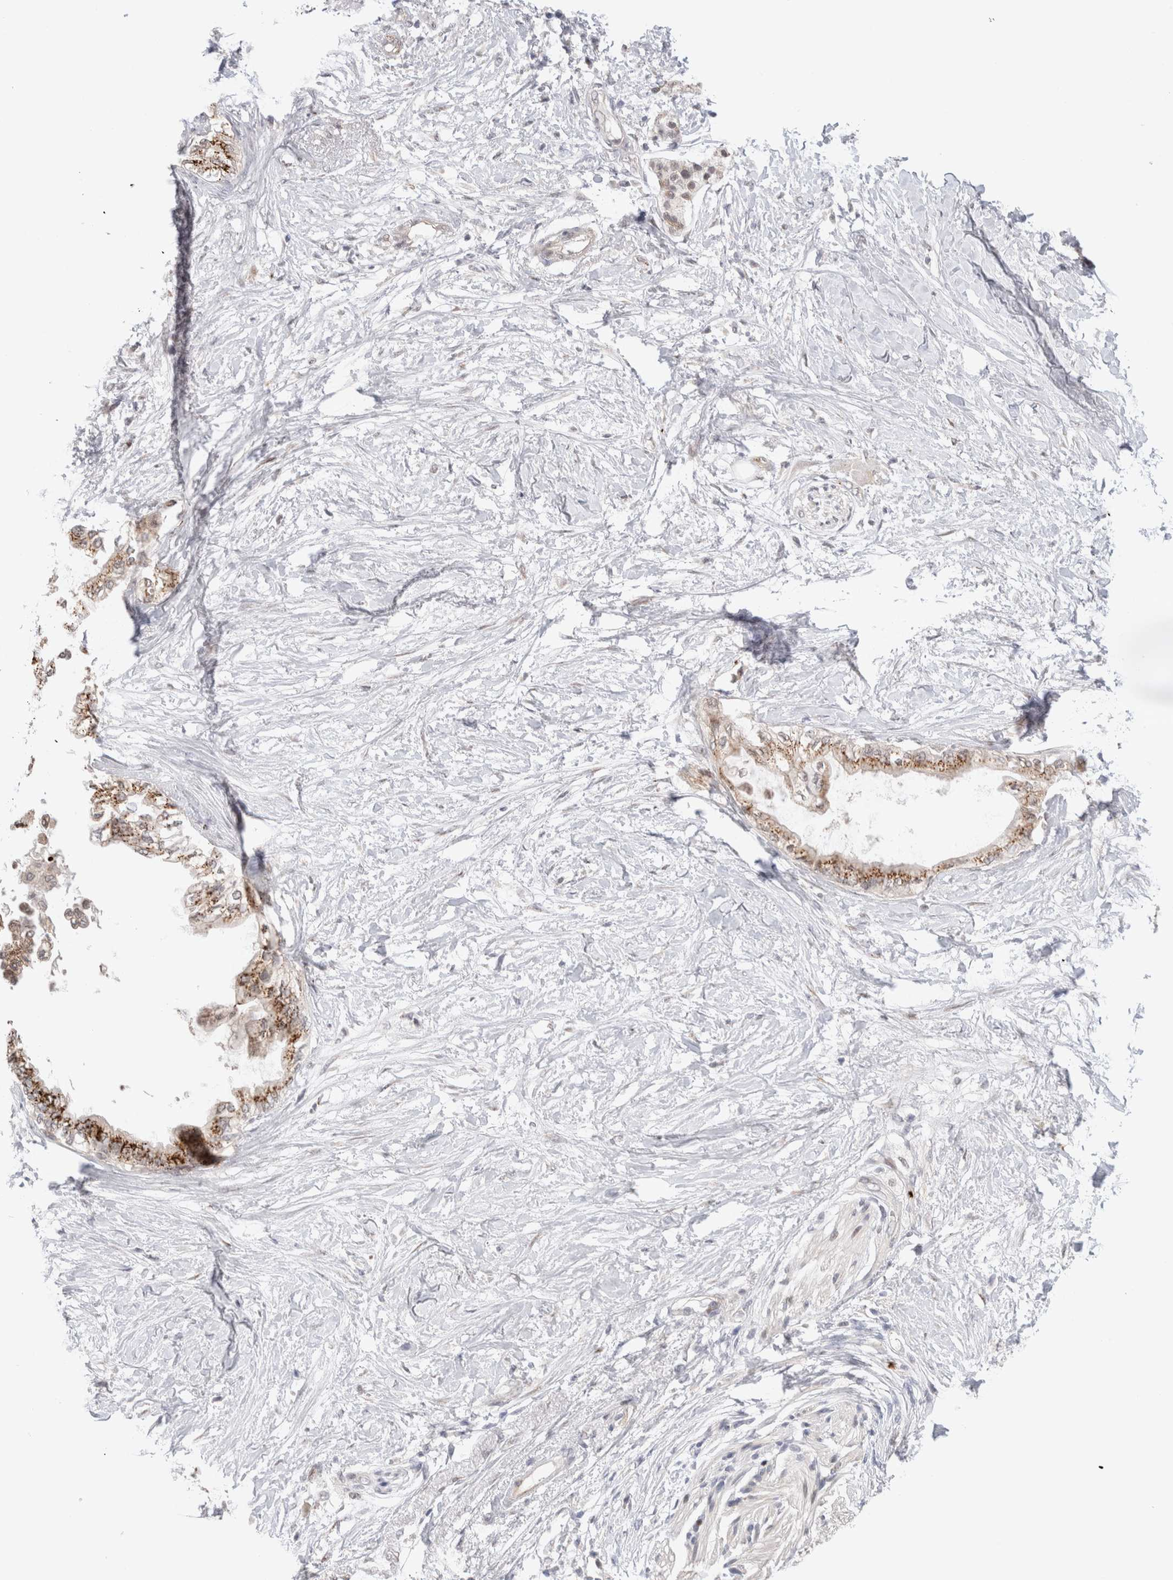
{"staining": {"intensity": "moderate", "quantity": ">75%", "location": "cytoplasmic/membranous"}, "tissue": "pancreatic cancer", "cell_type": "Tumor cells", "image_type": "cancer", "snomed": [{"axis": "morphology", "description": "Normal tissue, NOS"}, {"axis": "morphology", "description": "Adenocarcinoma, NOS"}, {"axis": "topography", "description": "Pancreas"}, {"axis": "topography", "description": "Duodenum"}], "caption": "Moderate cytoplasmic/membranous protein positivity is present in approximately >75% of tumor cells in pancreatic adenocarcinoma.", "gene": "VPS28", "patient": {"sex": "female", "age": 60}}